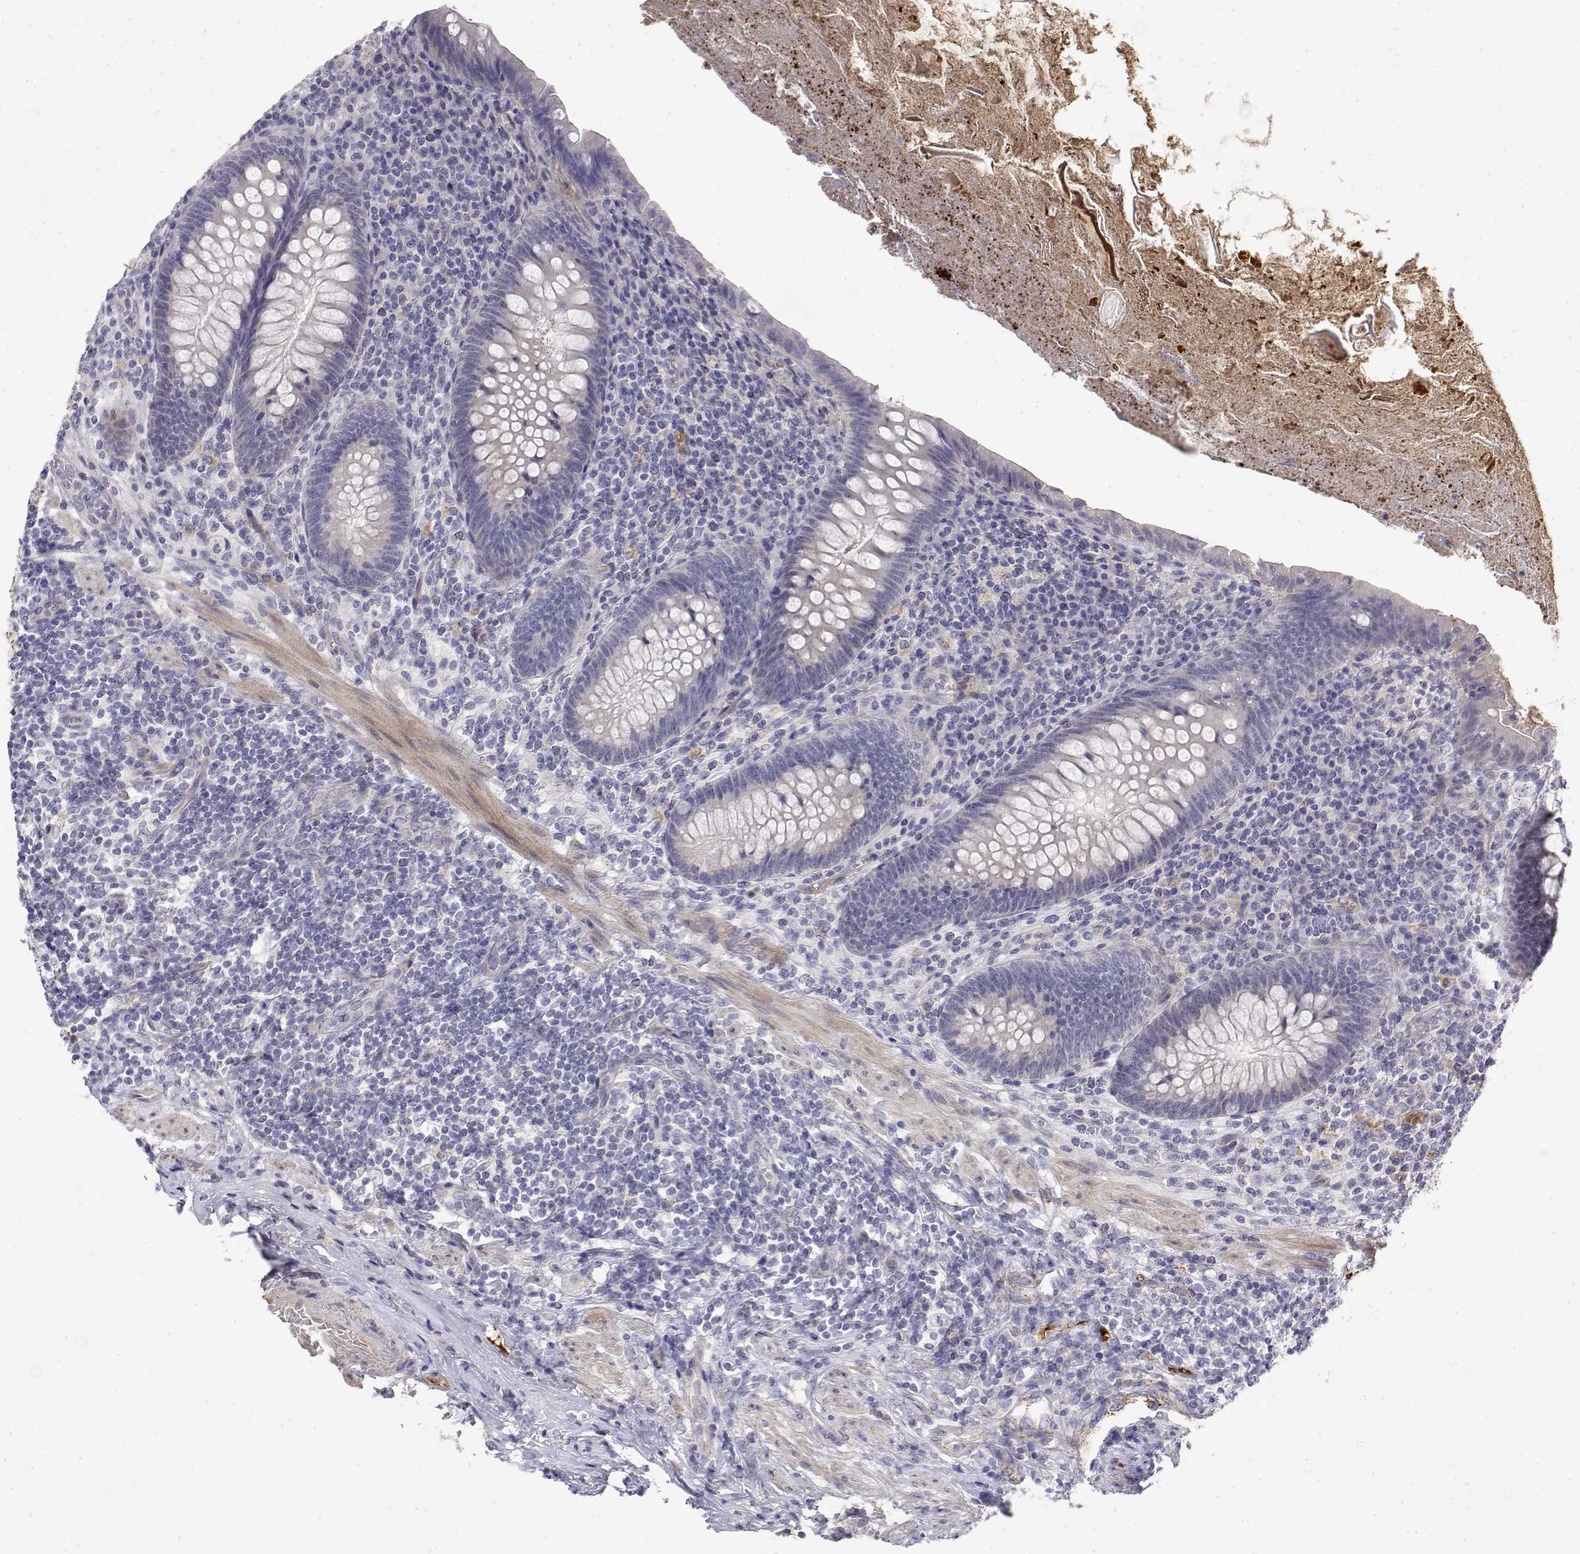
{"staining": {"intensity": "negative", "quantity": "none", "location": "none"}, "tissue": "appendix", "cell_type": "Glandular cells", "image_type": "normal", "snomed": [{"axis": "morphology", "description": "Normal tissue, NOS"}, {"axis": "topography", "description": "Appendix"}], "caption": "The photomicrograph demonstrates no staining of glandular cells in benign appendix.", "gene": "GGACT", "patient": {"sex": "male", "age": 47}}